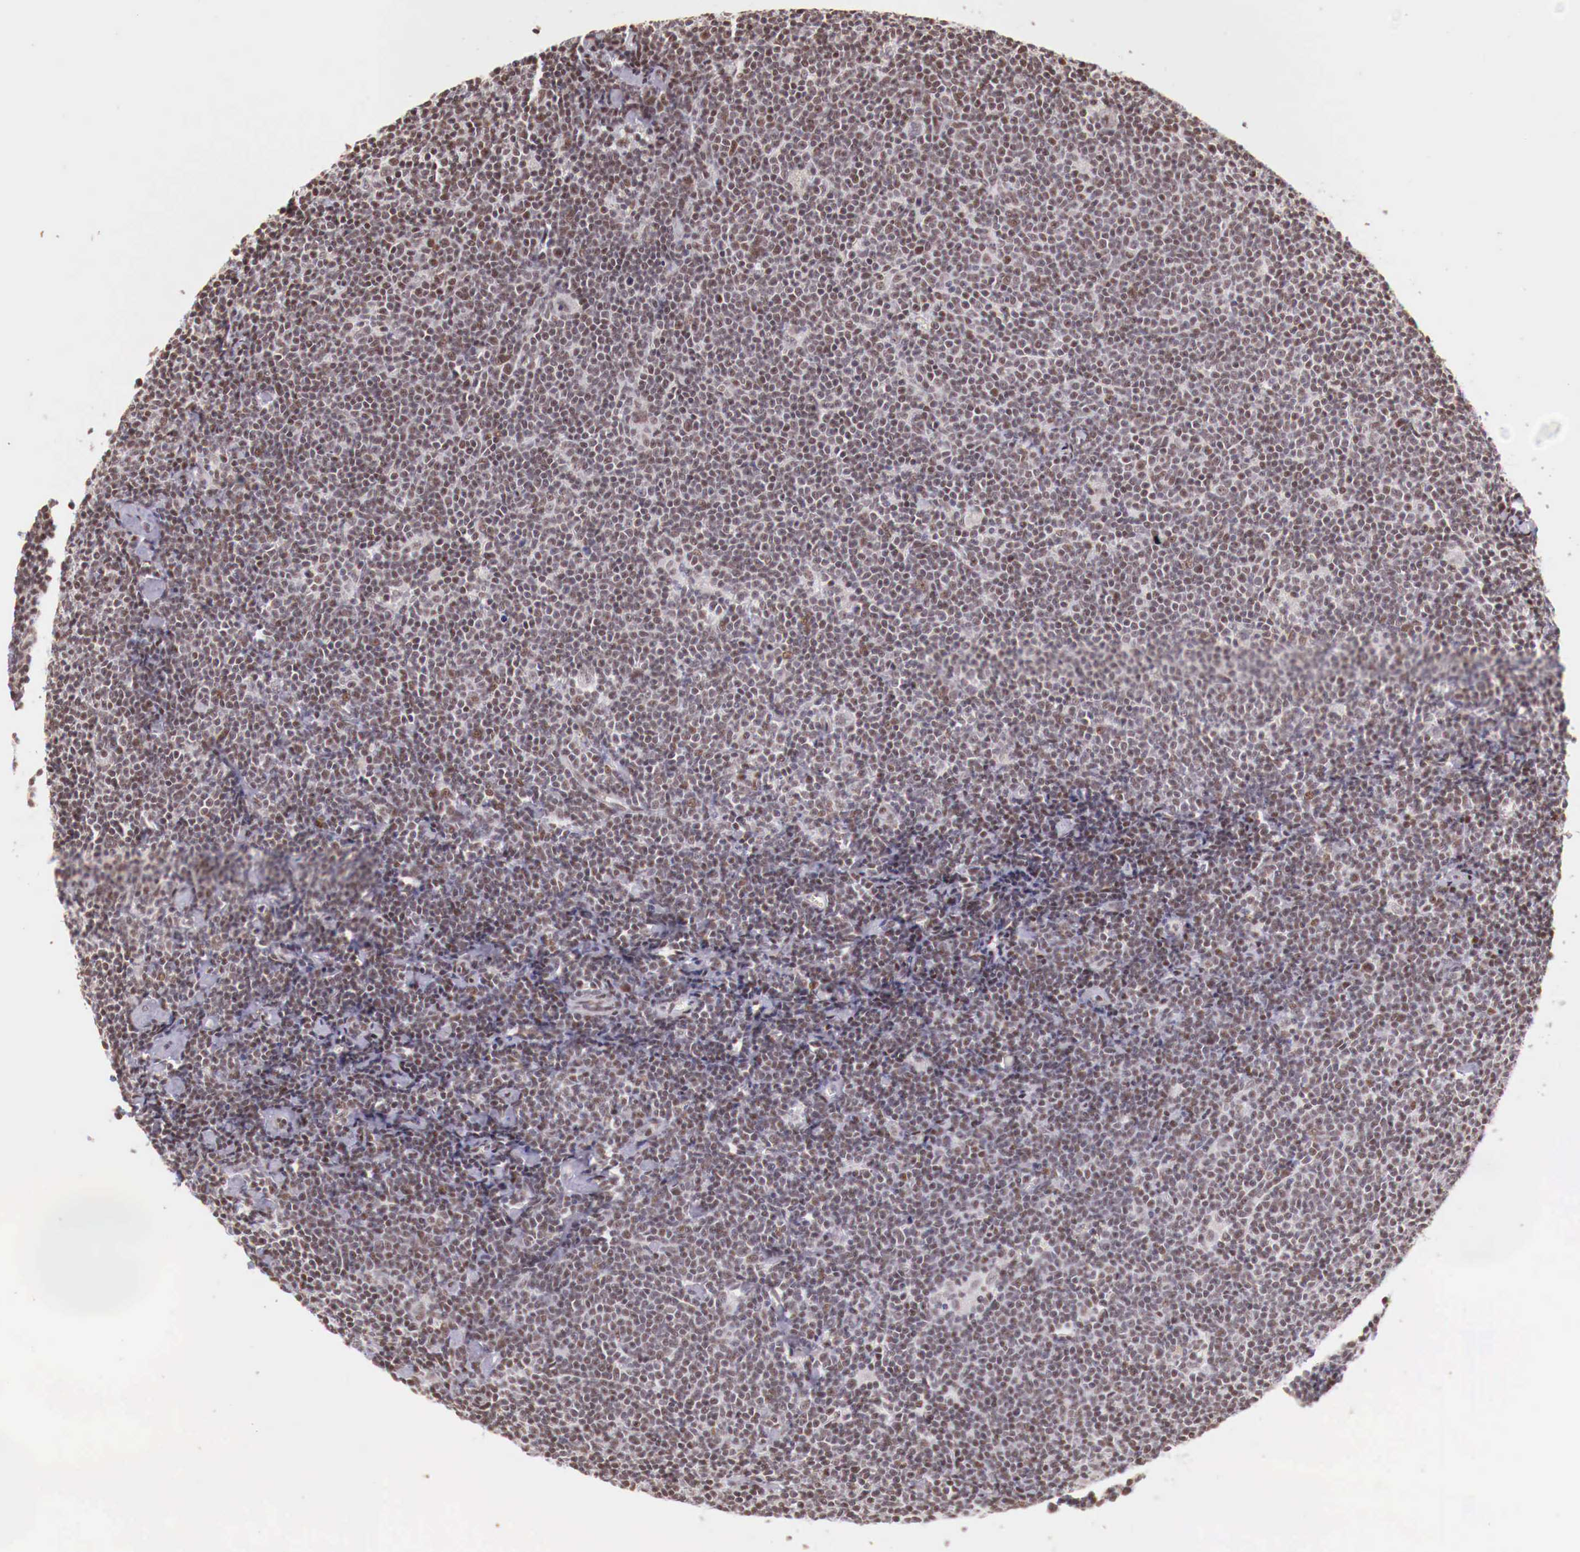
{"staining": {"intensity": "weak", "quantity": "25%-75%", "location": "nuclear"}, "tissue": "lymphoma", "cell_type": "Tumor cells", "image_type": "cancer", "snomed": [{"axis": "morphology", "description": "Malignant lymphoma, non-Hodgkin's type, Low grade"}, {"axis": "topography", "description": "Lymph node"}], "caption": "Malignant lymphoma, non-Hodgkin's type (low-grade) stained with a brown dye displays weak nuclear positive staining in about 25%-75% of tumor cells.", "gene": "SP1", "patient": {"sex": "male", "age": 65}}